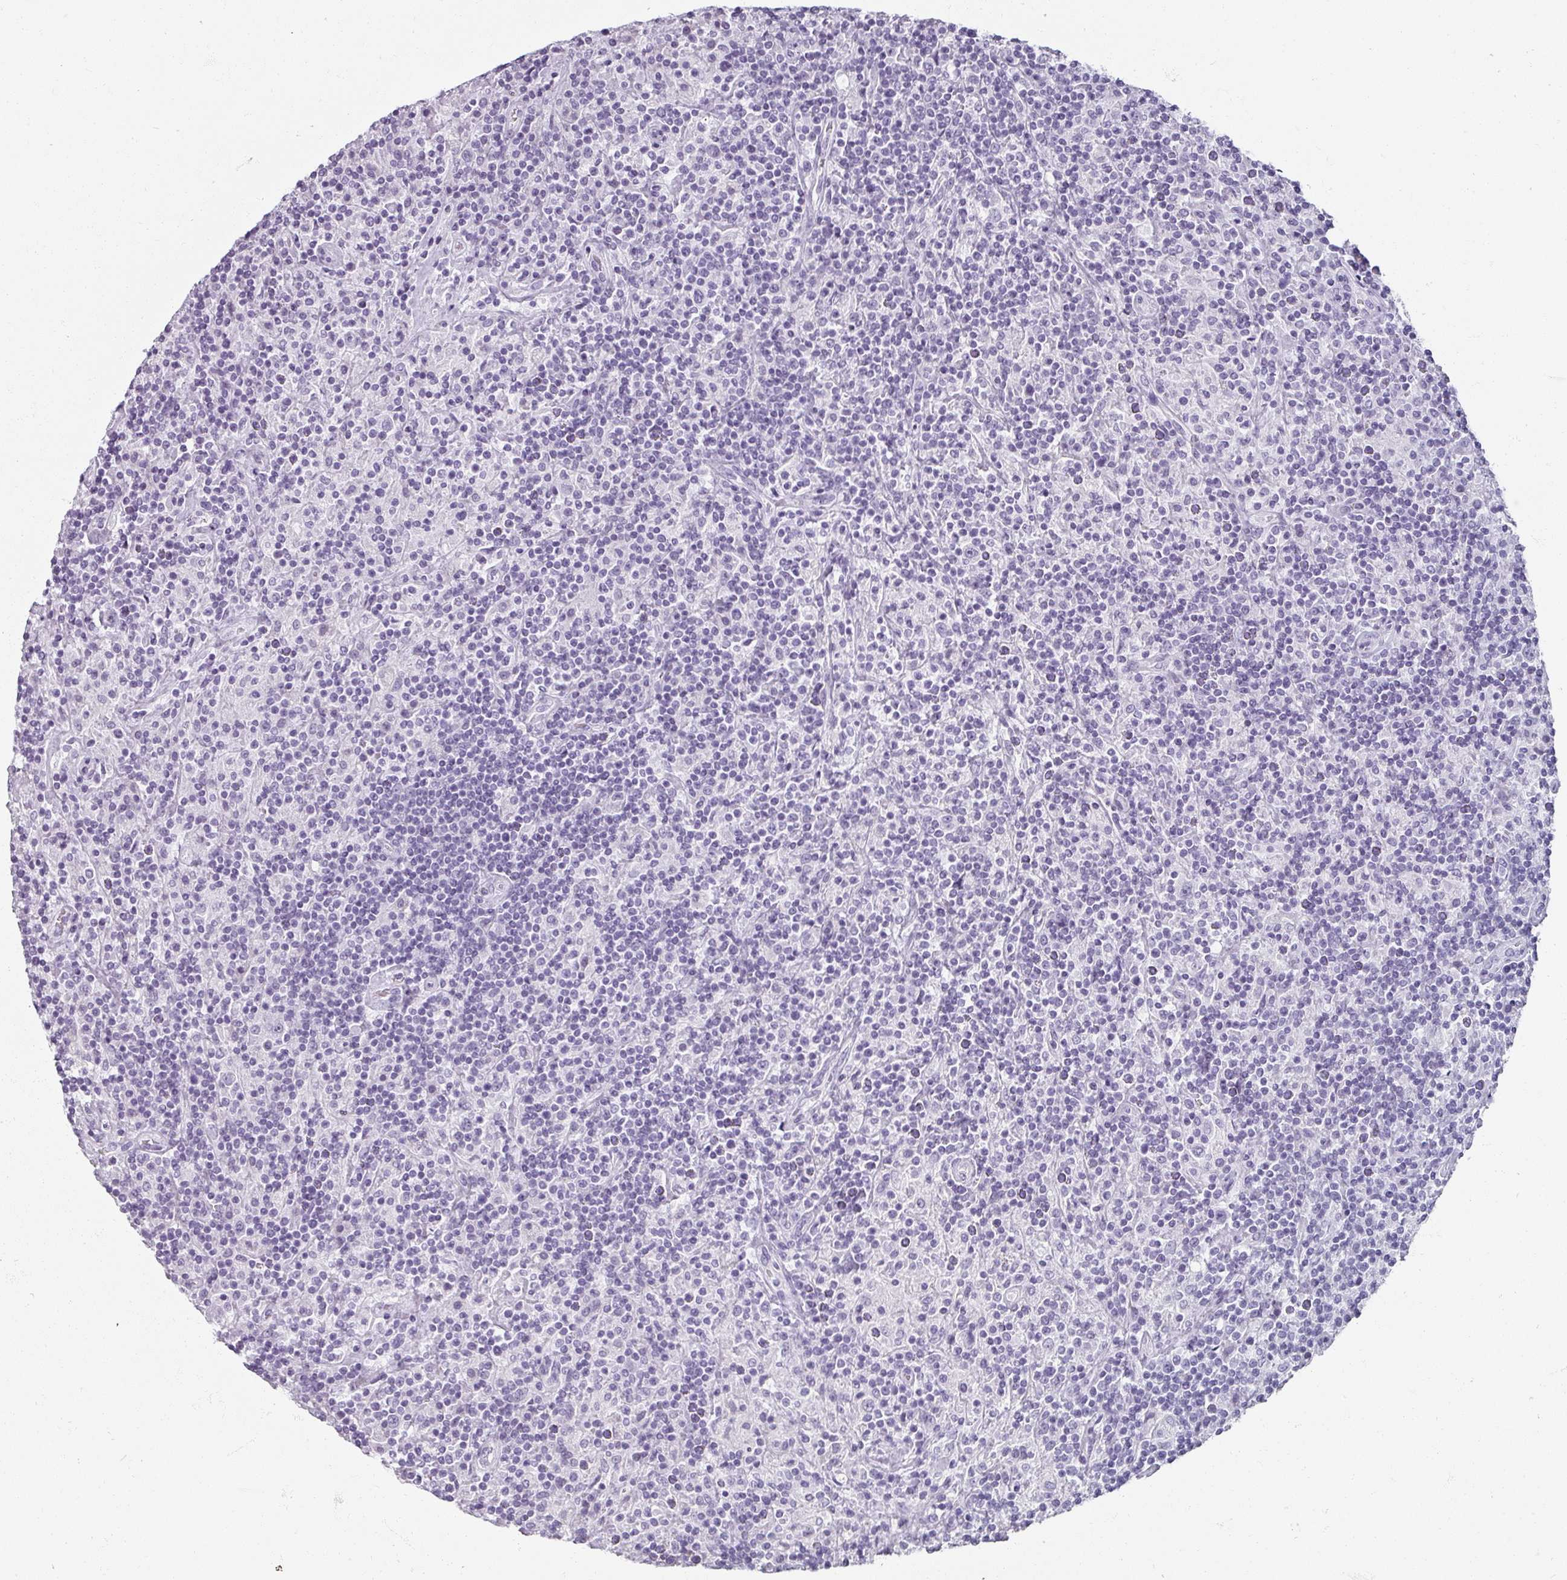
{"staining": {"intensity": "negative", "quantity": "none", "location": "none"}, "tissue": "lymphoma", "cell_type": "Tumor cells", "image_type": "cancer", "snomed": [{"axis": "morphology", "description": "Hodgkin's disease, NOS"}, {"axis": "topography", "description": "Lymph node"}], "caption": "Lymphoma was stained to show a protein in brown. There is no significant expression in tumor cells. The staining was performed using DAB (3,3'-diaminobenzidine) to visualize the protein expression in brown, while the nuclei were stained in blue with hematoxylin (Magnification: 20x).", "gene": "REG3G", "patient": {"sex": "male", "age": 70}}